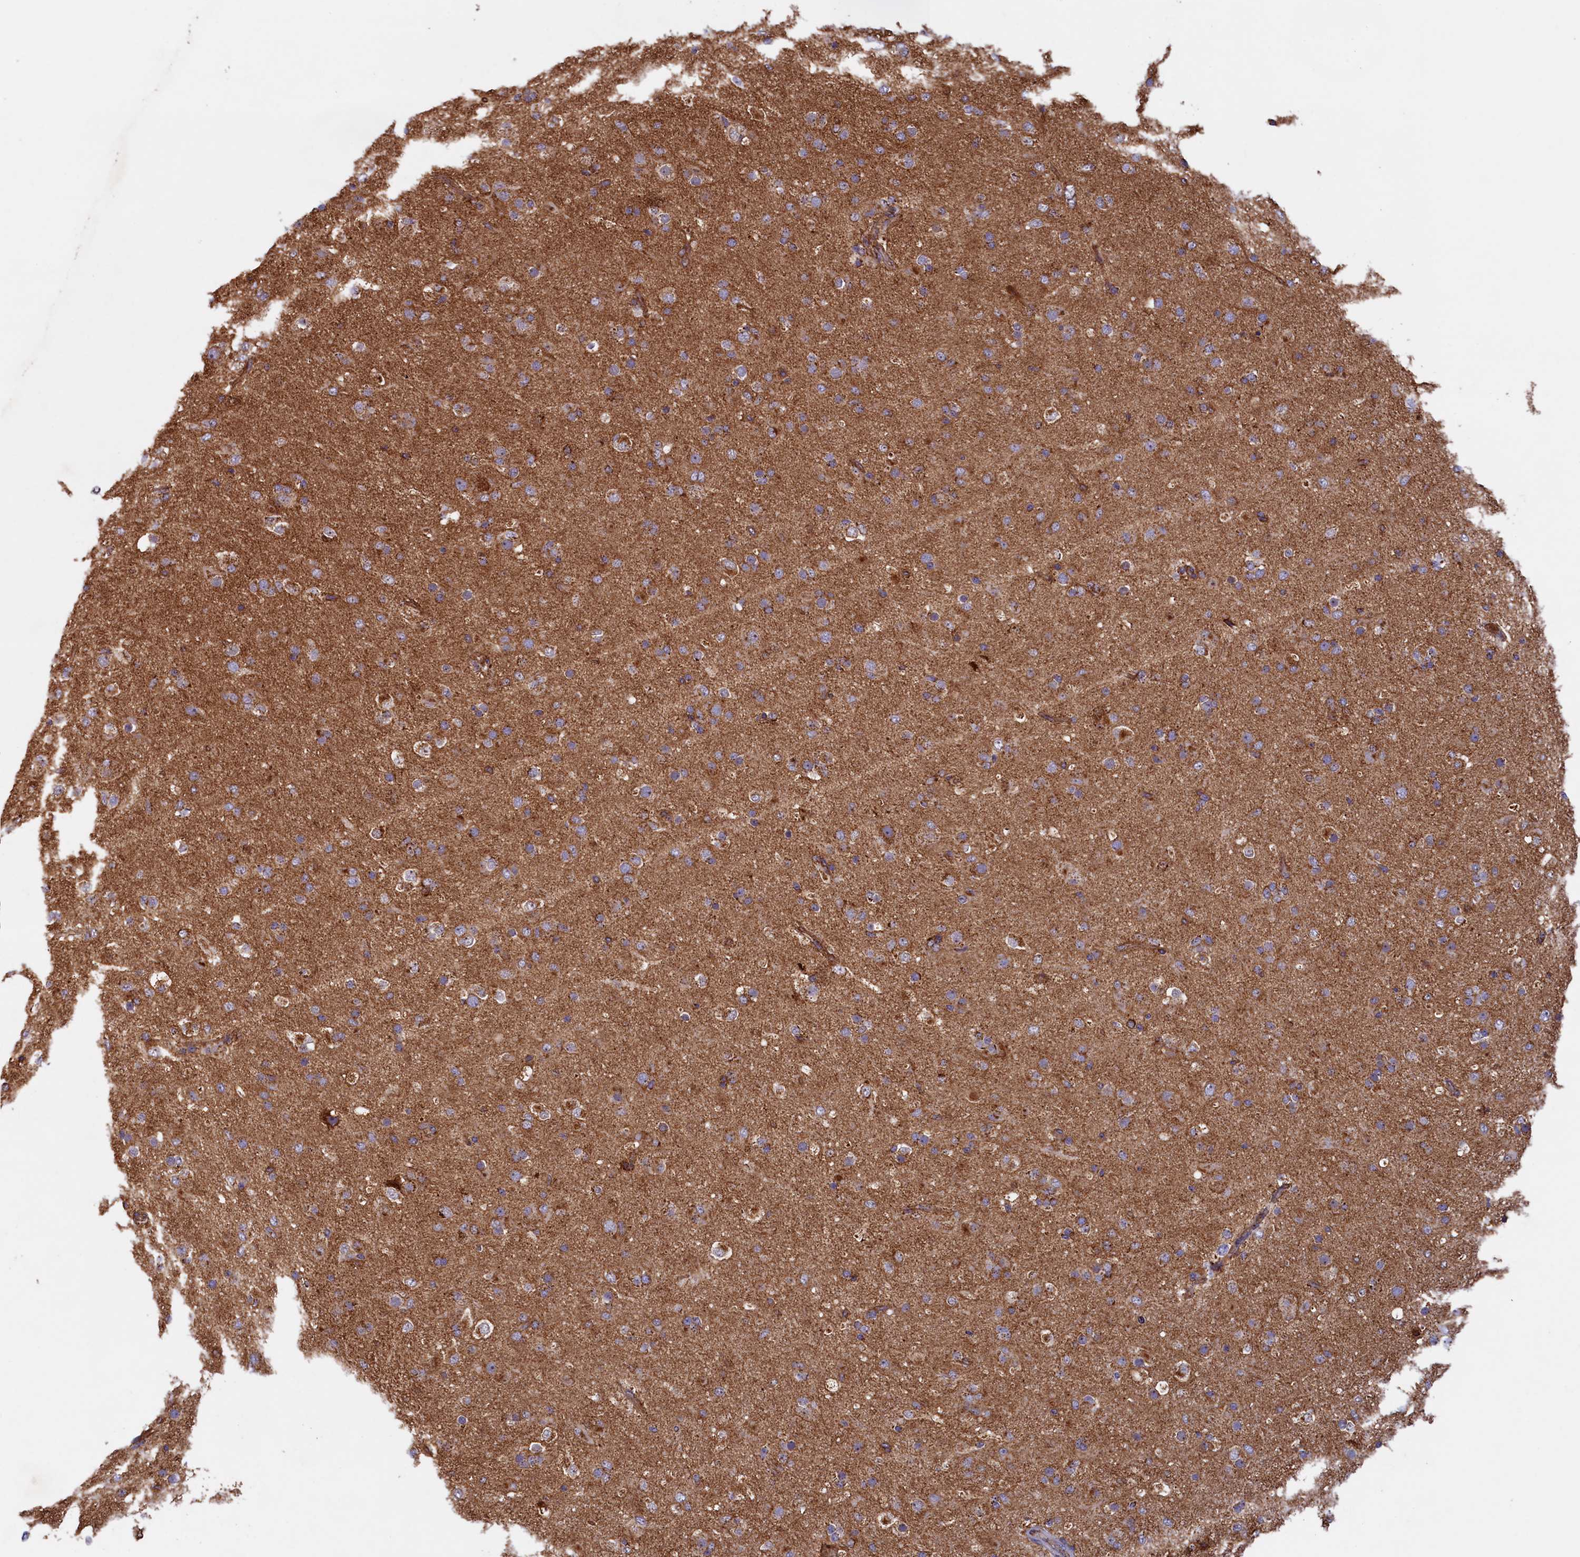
{"staining": {"intensity": "moderate", "quantity": ">75%", "location": "cytoplasmic/membranous"}, "tissue": "glioma", "cell_type": "Tumor cells", "image_type": "cancer", "snomed": [{"axis": "morphology", "description": "Glioma, malignant, Low grade"}, {"axis": "topography", "description": "Brain"}], "caption": "Protein expression analysis of malignant glioma (low-grade) exhibits moderate cytoplasmic/membranous positivity in approximately >75% of tumor cells.", "gene": "UBE3B", "patient": {"sex": "male", "age": 65}}